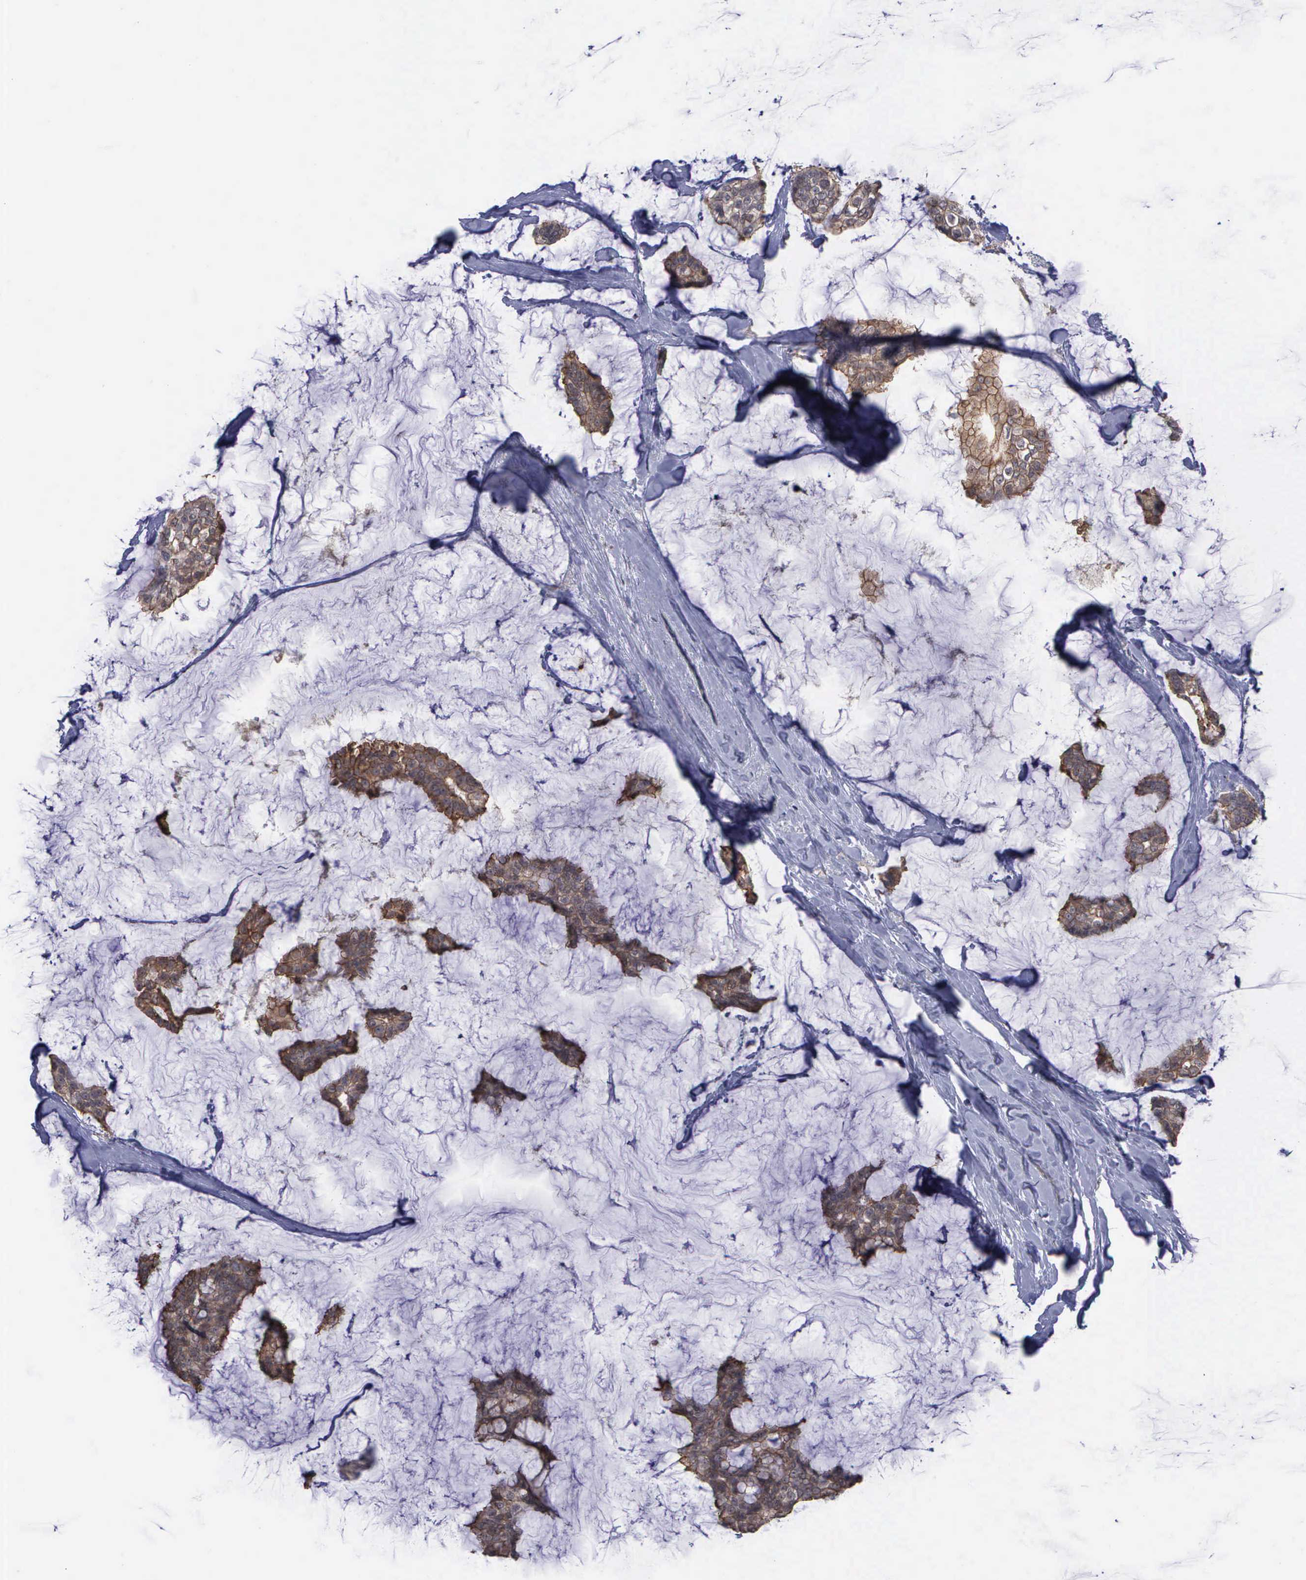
{"staining": {"intensity": "moderate", "quantity": ">75%", "location": "cytoplasmic/membranous"}, "tissue": "breast cancer", "cell_type": "Tumor cells", "image_type": "cancer", "snomed": [{"axis": "morphology", "description": "Duct carcinoma"}, {"axis": "topography", "description": "Breast"}], "caption": "Protein expression analysis of human breast cancer reveals moderate cytoplasmic/membranous positivity in about >75% of tumor cells.", "gene": "MAP3K9", "patient": {"sex": "female", "age": 93}}